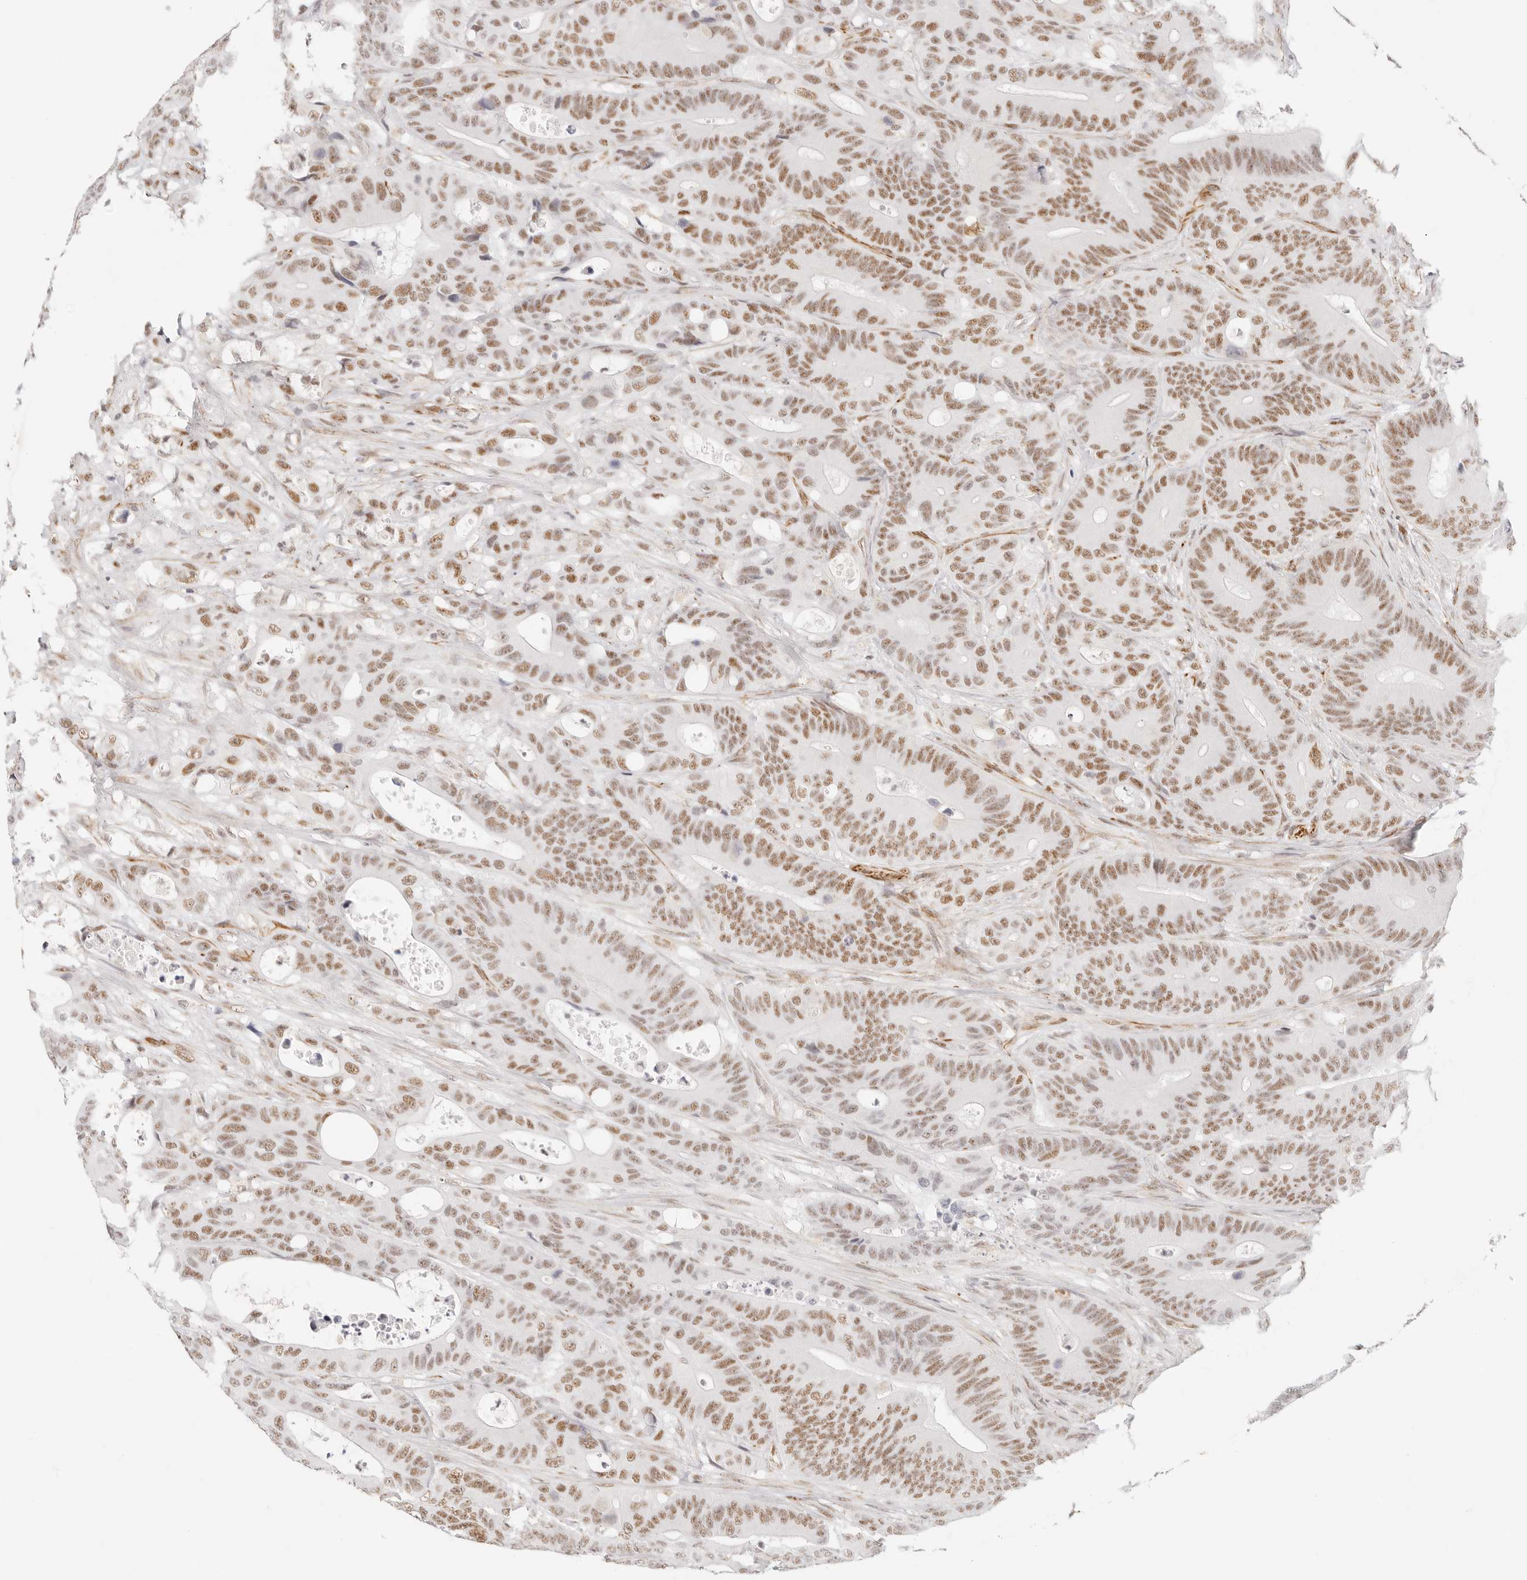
{"staining": {"intensity": "moderate", "quantity": ">75%", "location": "nuclear"}, "tissue": "colorectal cancer", "cell_type": "Tumor cells", "image_type": "cancer", "snomed": [{"axis": "morphology", "description": "Adenocarcinoma, NOS"}, {"axis": "topography", "description": "Colon"}], "caption": "Moderate nuclear staining is seen in about >75% of tumor cells in adenocarcinoma (colorectal). The staining is performed using DAB (3,3'-diaminobenzidine) brown chromogen to label protein expression. The nuclei are counter-stained blue using hematoxylin.", "gene": "ZC3H11A", "patient": {"sex": "male", "age": 83}}